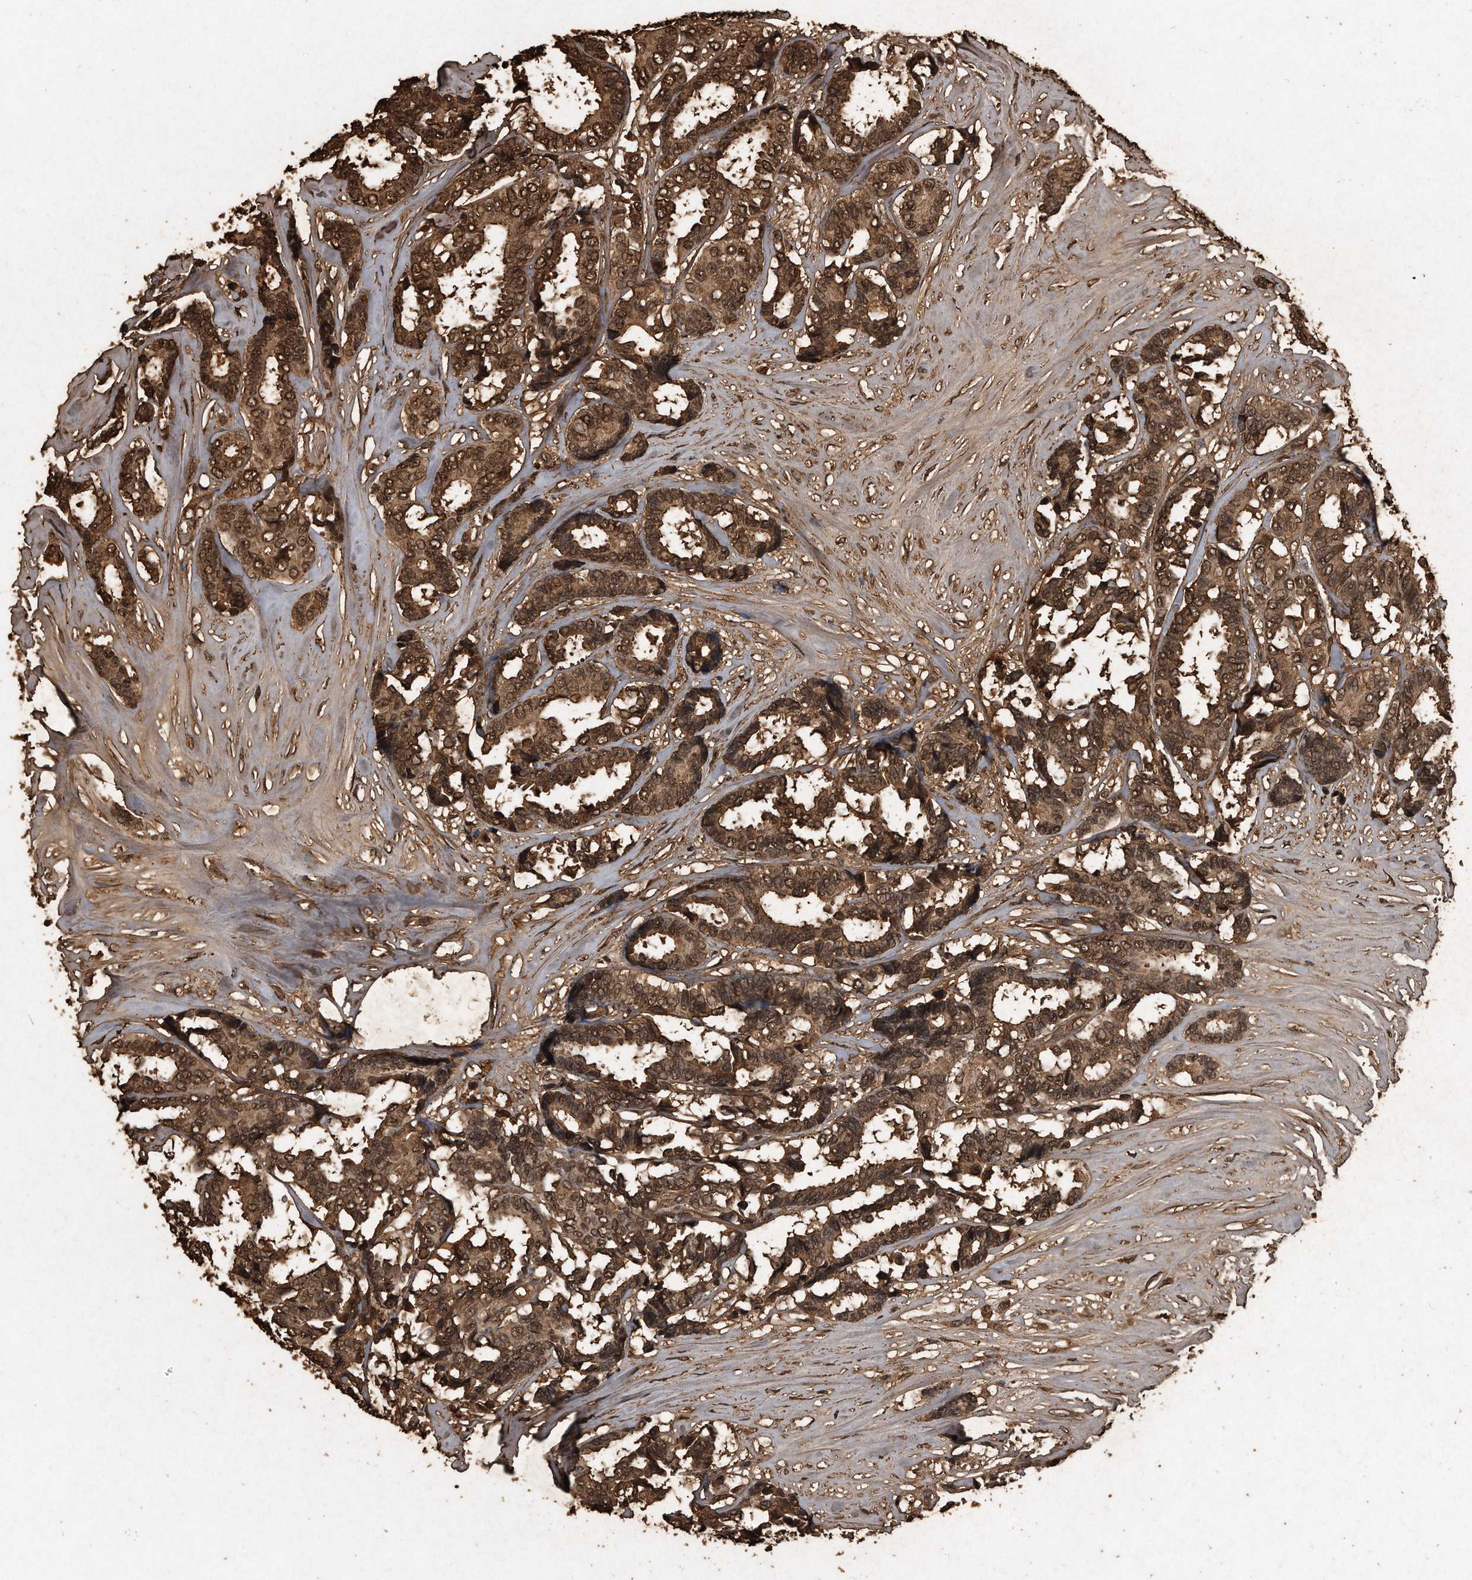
{"staining": {"intensity": "moderate", "quantity": ">75%", "location": "cytoplasmic/membranous,nuclear"}, "tissue": "breast cancer", "cell_type": "Tumor cells", "image_type": "cancer", "snomed": [{"axis": "morphology", "description": "Duct carcinoma"}, {"axis": "topography", "description": "Breast"}], "caption": "A brown stain highlights moderate cytoplasmic/membranous and nuclear positivity of a protein in human breast cancer tumor cells.", "gene": "CFLAR", "patient": {"sex": "female", "age": 87}}